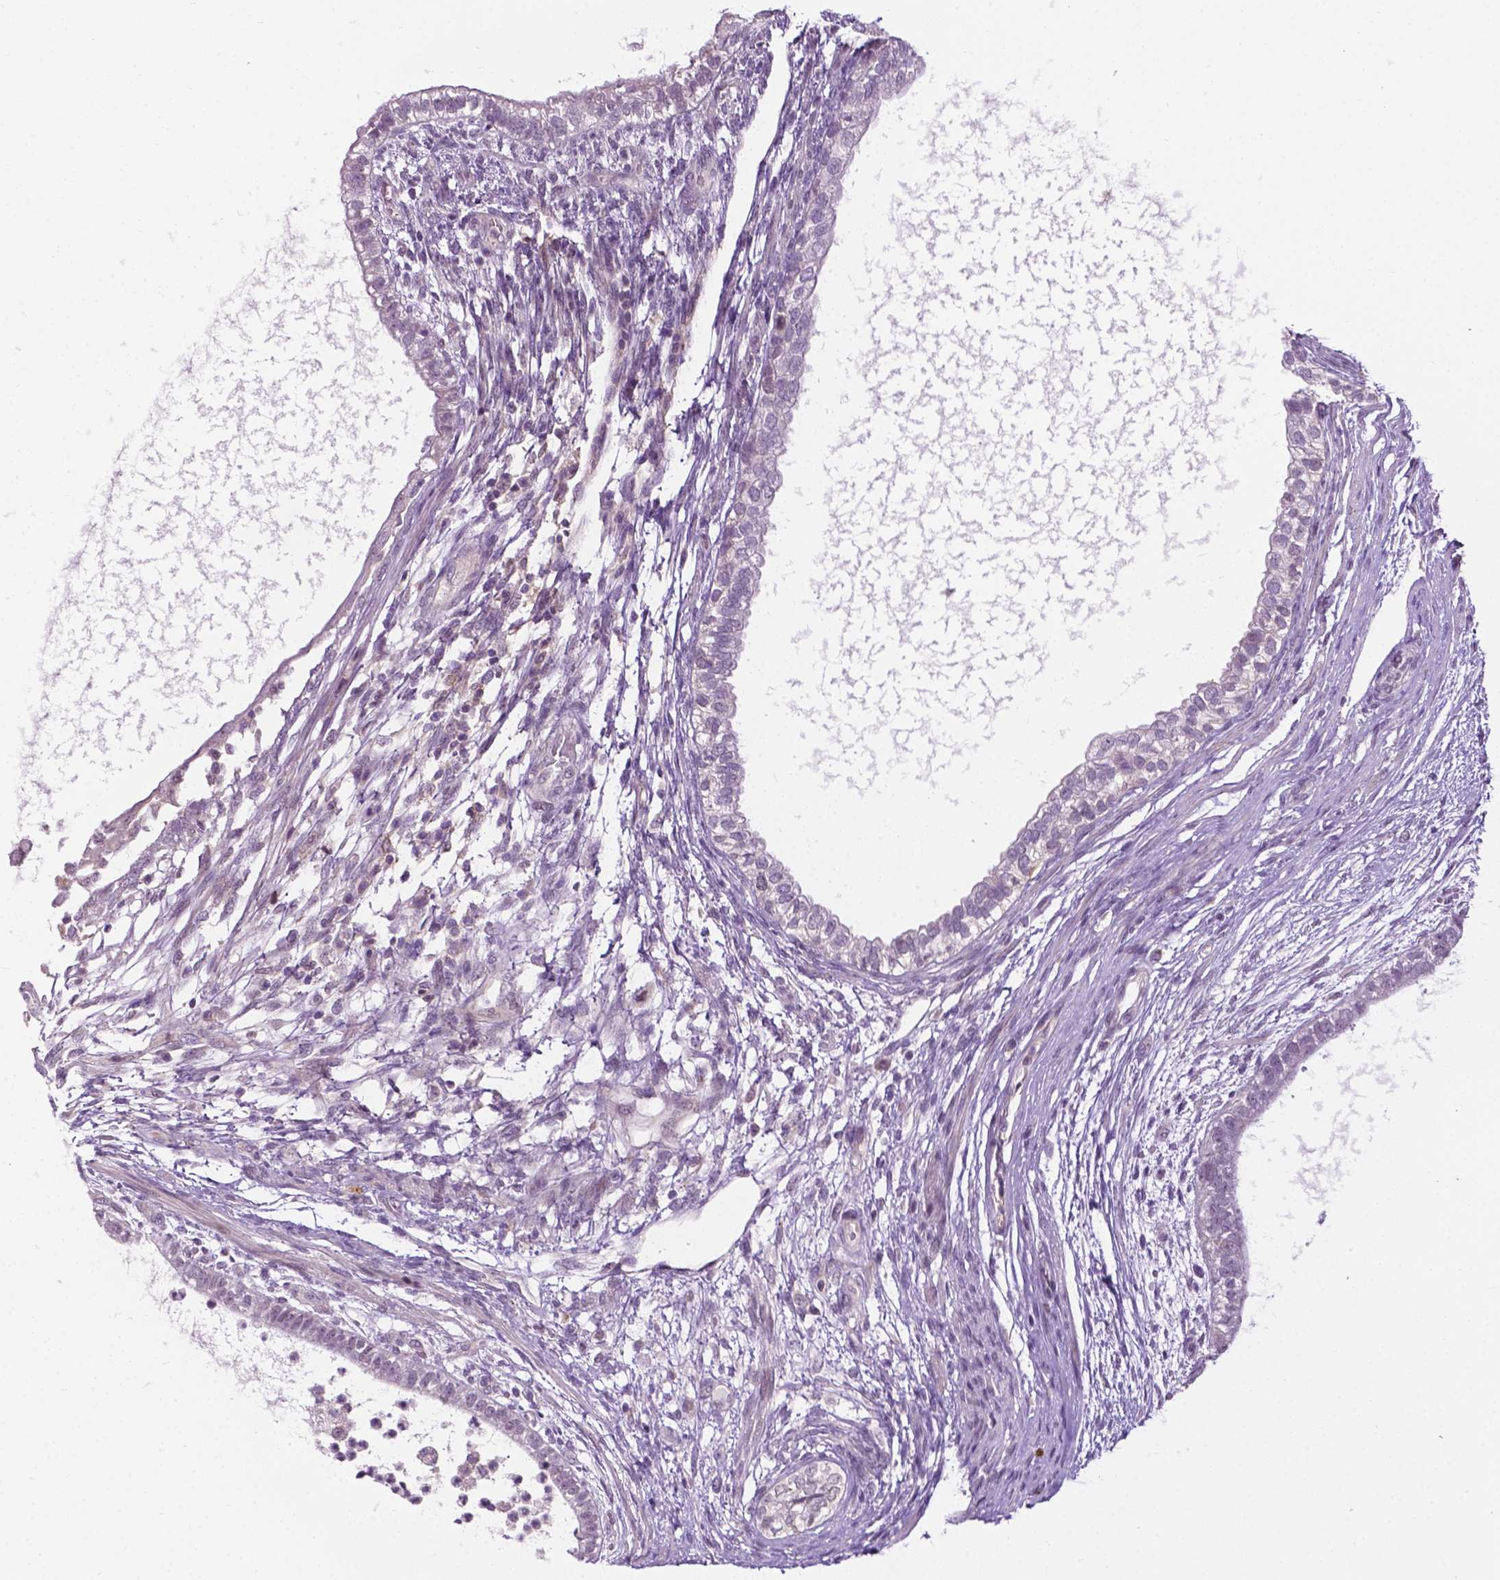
{"staining": {"intensity": "negative", "quantity": "none", "location": "none"}, "tissue": "testis cancer", "cell_type": "Tumor cells", "image_type": "cancer", "snomed": [{"axis": "morphology", "description": "Carcinoma, Embryonal, NOS"}, {"axis": "topography", "description": "Testis"}], "caption": "Embryonal carcinoma (testis) was stained to show a protein in brown. There is no significant staining in tumor cells.", "gene": "DENND4A", "patient": {"sex": "male", "age": 26}}